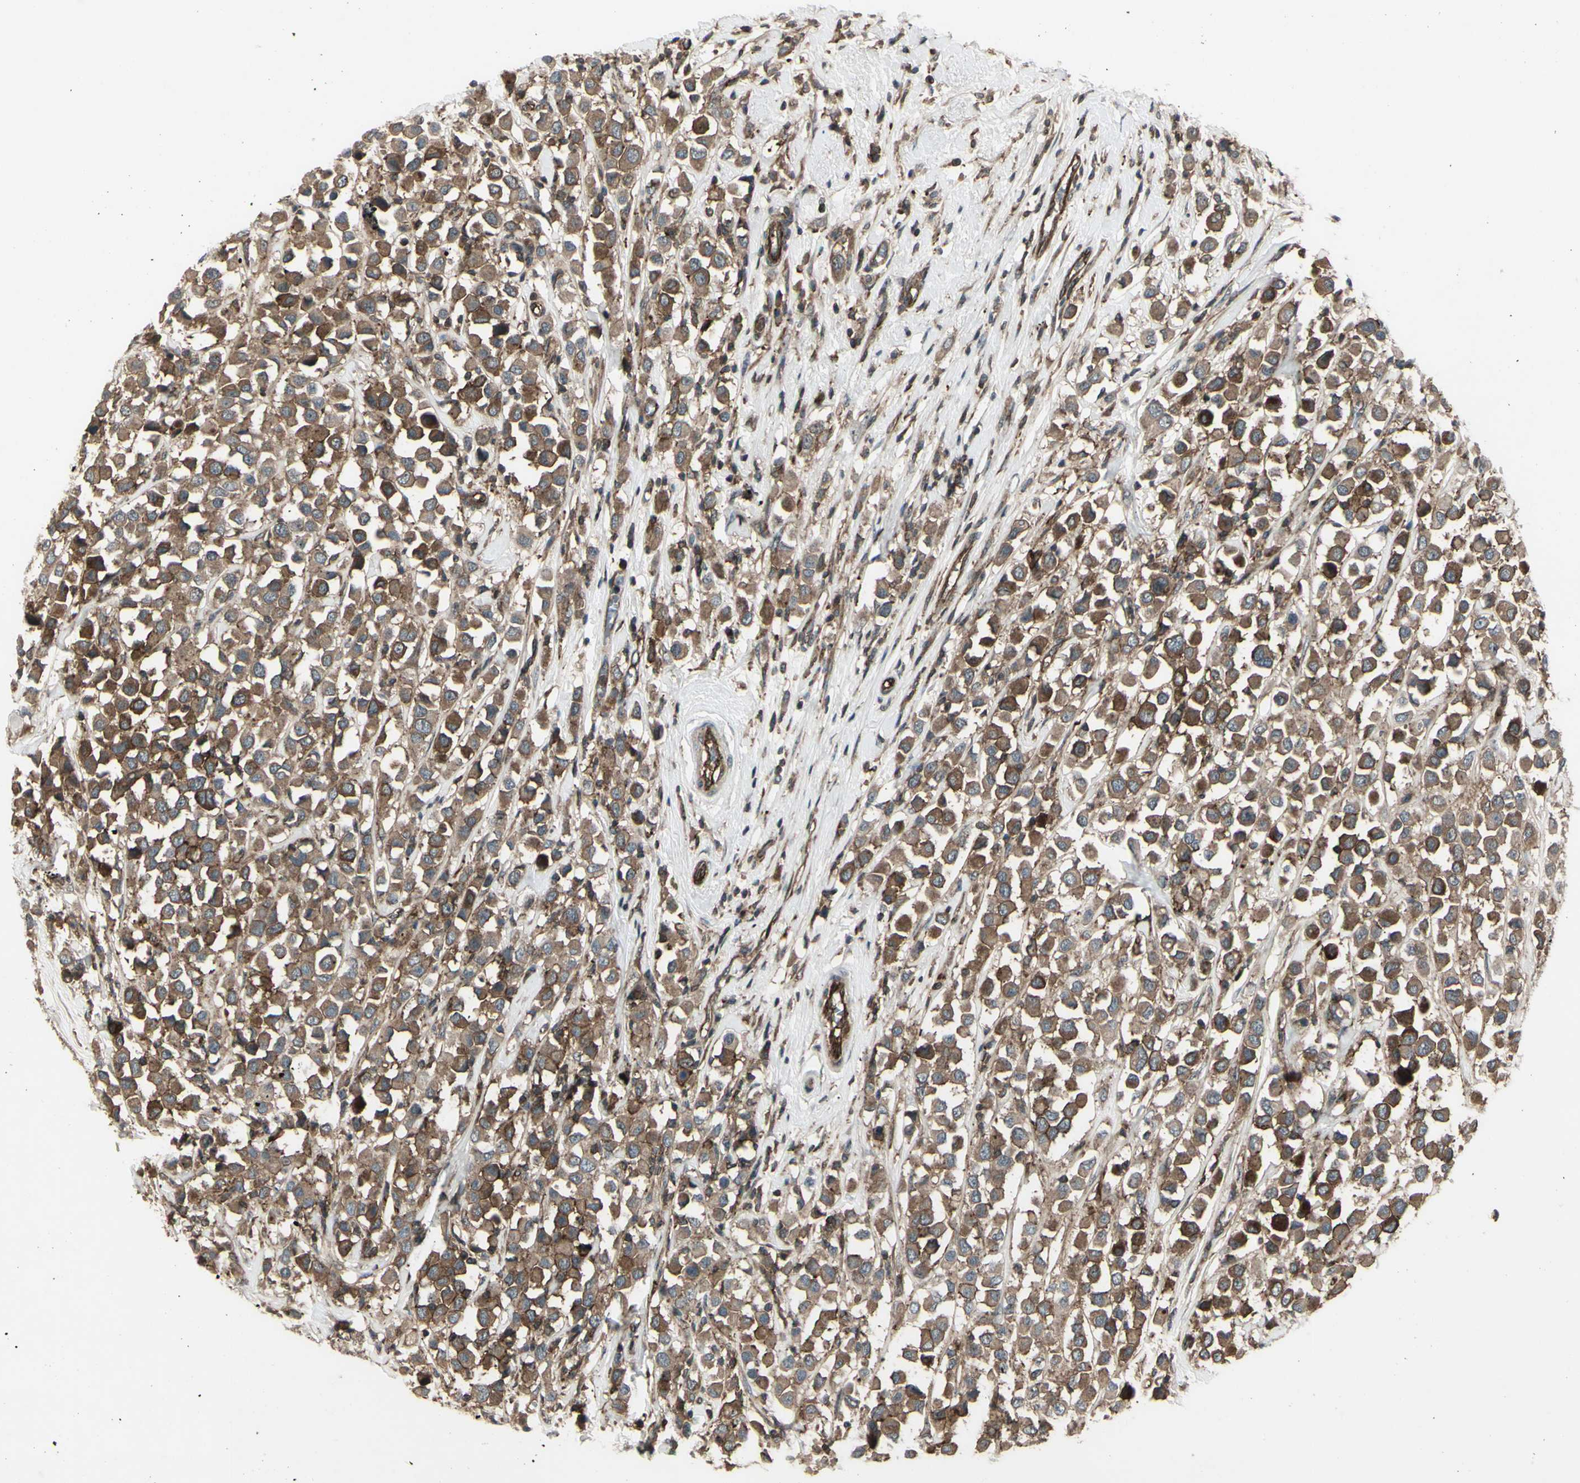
{"staining": {"intensity": "moderate", "quantity": ">75%", "location": "cytoplasmic/membranous"}, "tissue": "breast cancer", "cell_type": "Tumor cells", "image_type": "cancer", "snomed": [{"axis": "morphology", "description": "Duct carcinoma"}, {"axis": "topography", "description": "Breast"}], "caption": "This micrograph exhibits immunohistochemistry (IHC) staining of breast infiltrating ductal carcinoma, with medium moderate cytoplasmic/membranous expression in about >75% of tumor cells.", "gene": "FXYD5", "patient": {"sex": "female", "age": 61}}